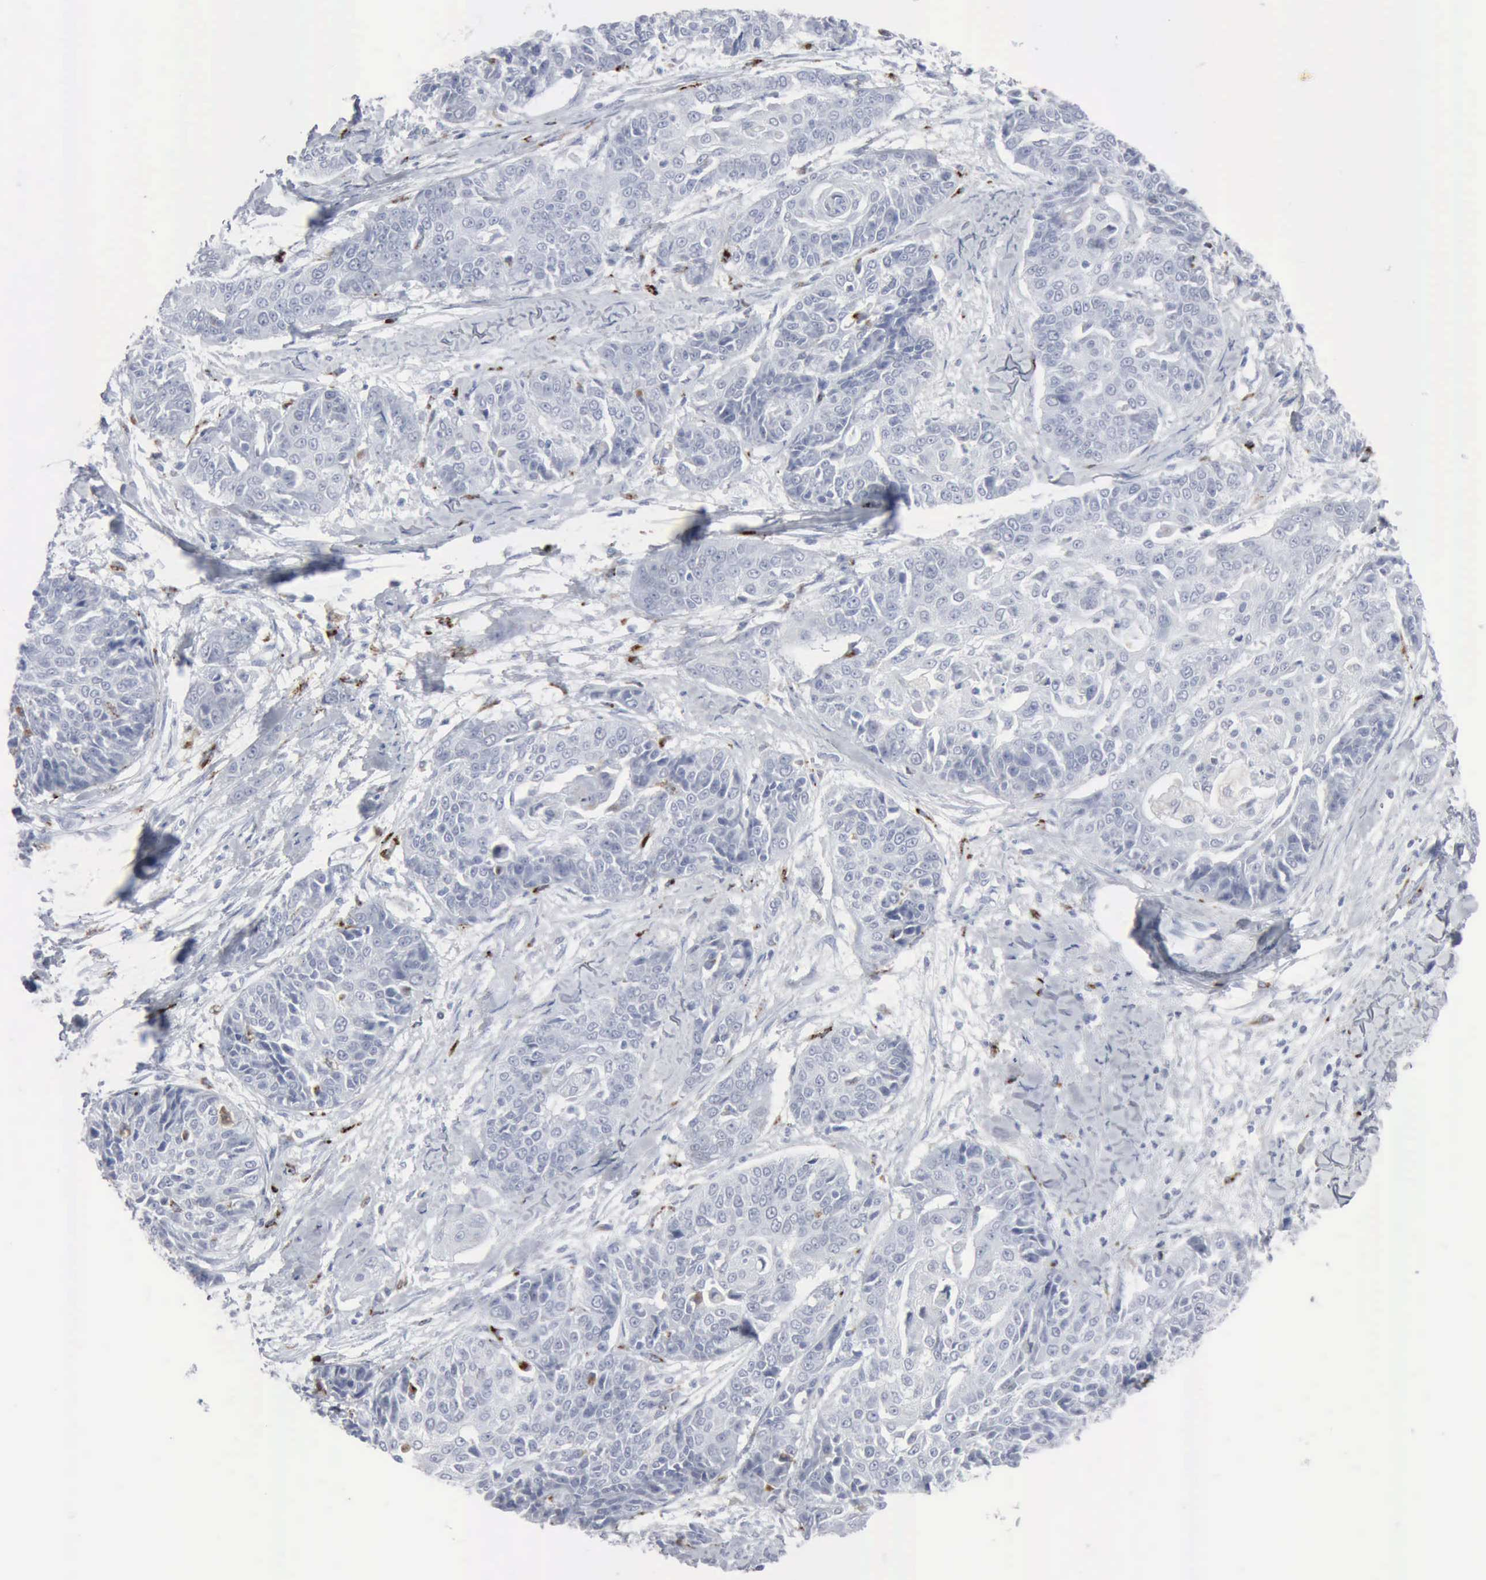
{"staining": {"intensity": "negative", "quantity": "none", "location": "none"}, "tissue": "cervical cancer", "cell_type": "Tumor cells", "image_type": "cancer", "snomed": [{"axis": "morphology", "description": "Squamous cell carcinoma, NOS"}, {"axis": "topography", "description": "Cervix"}], "caption": "Immunohistochemical staining of cervical cancer demonstrates no significant positivity in tumor cells.", "gene": "GLA", "patient": {"sex": "female", "age": 64}}